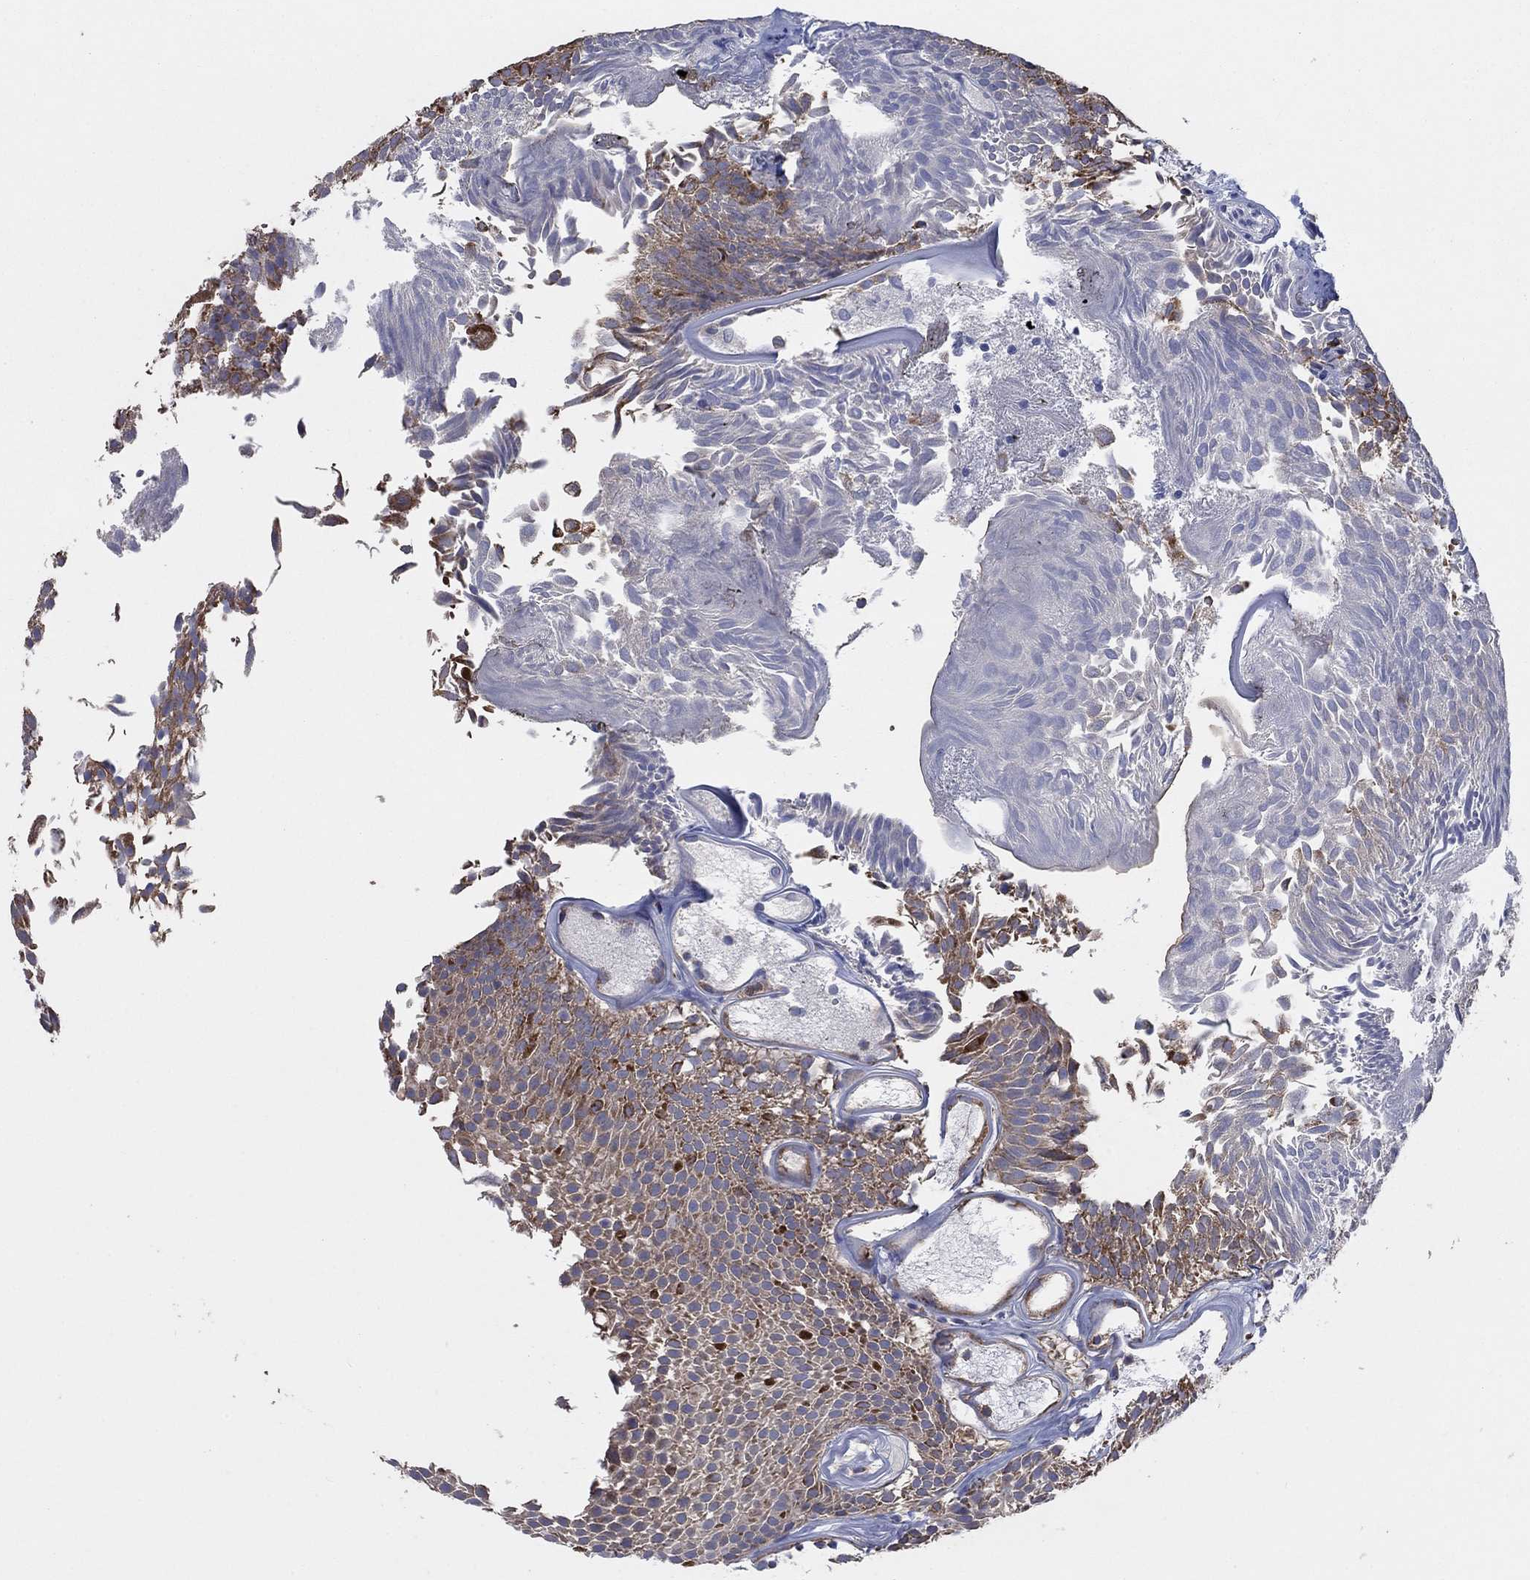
{"staining": {"intensity": "moderate", "quantity": "25%-75%", "location": "cytoplasmic/membranous"}, "tissue": "urothelial cancer", "cell_type": "Tumor cells", "image_type": "cancer", "snomed": [{"axis": "morphology", "description": "Urothelial carcinoma, Low grade"}, {"axis": "topography", "description": "Urinary bladder"}], "caption": "Immunohistochemical staining of urothelial cancer displays medium levels of moderate cytoplasmic/membranous positivity in approximately 25%-75% of tumor cells. (DAB (3,3'-diaminobenzidine) IHC, brown staining for protein, blue staining for nuclei).", "gene": "NCEH1", "patient": {"sex": "male", "age": 52}}